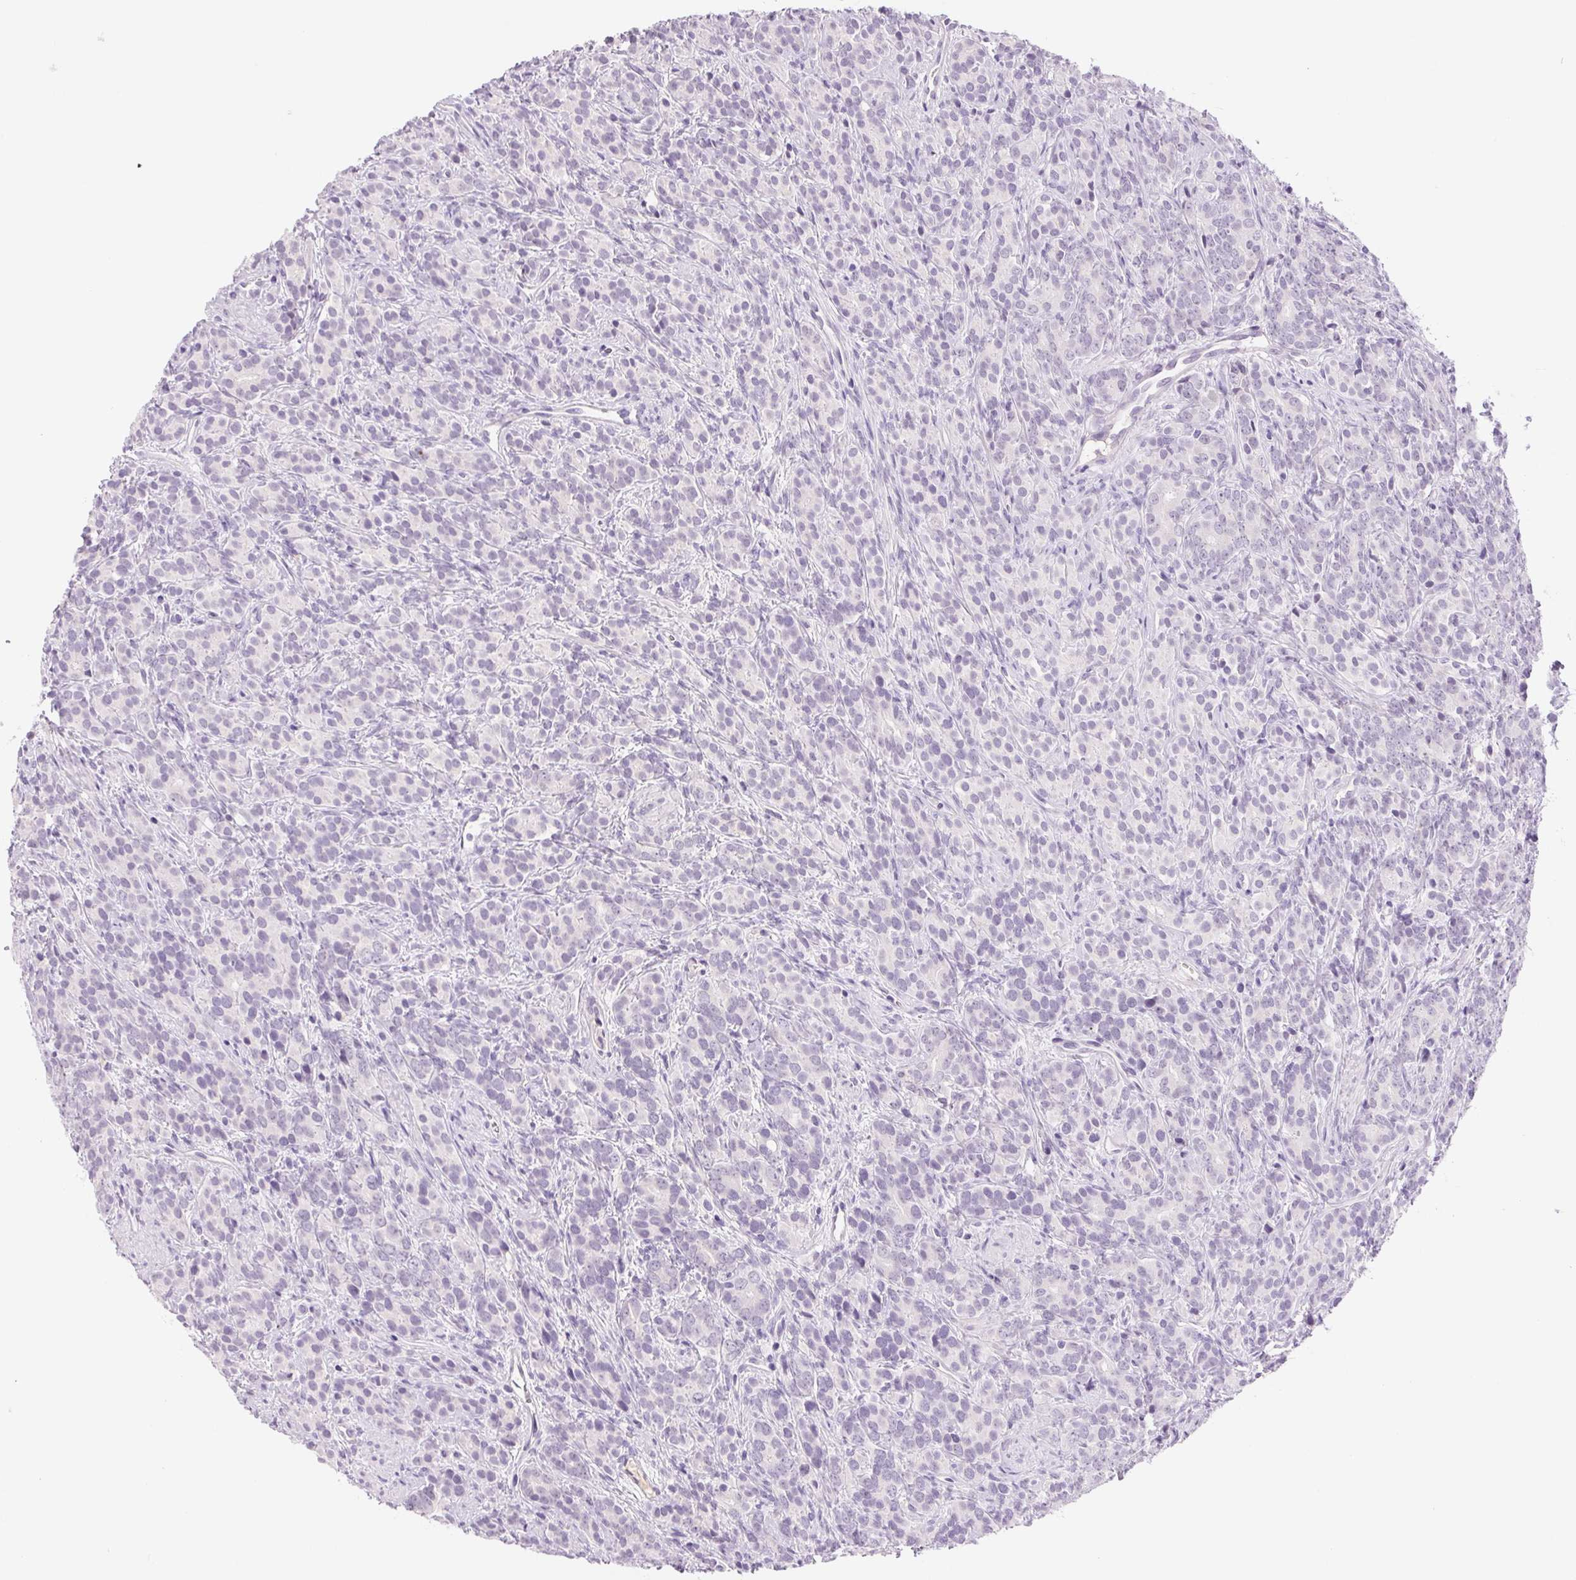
{"staining": {"intensity": "negative", "quantity": "none", "location": "none"}, "tissue": "prostate cancer", "cell_type": "Tumor cells", "image_type": "cancer", "snomed": [{"axis": "morphology", "description": "Adenocarcinoma, High grade"}, {"axis": "topography", "description": "Prostate"}], "caption": "Tumor cells are negative for protein expression in human prostate cancer (adenocarcinoma (high-grade)).", "gene": "IFIT1B", "patient": {"sex": "male", "age": 84}}